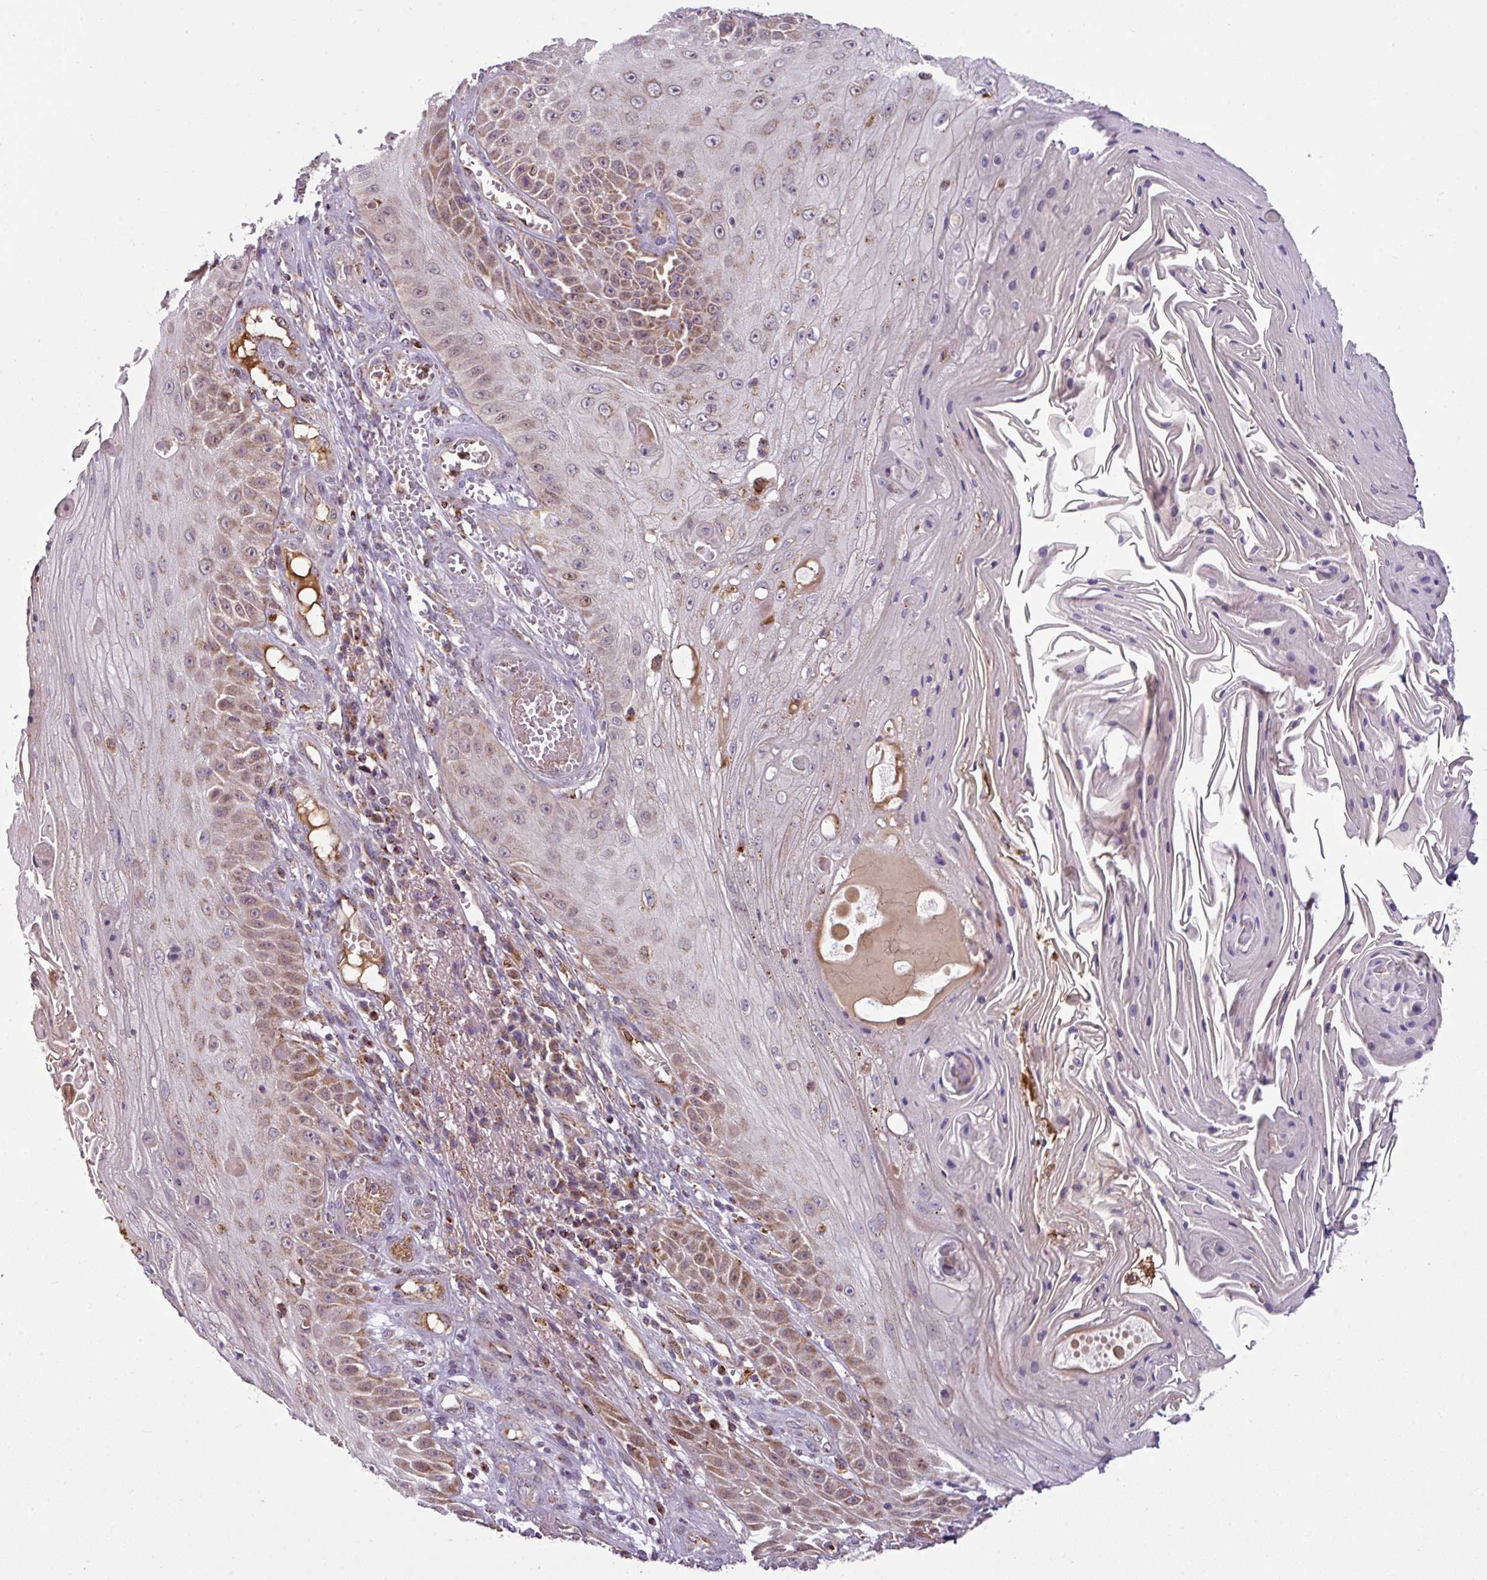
{"staining": {"intensity": "moderate", "quantity": "25%-75%", "location": "cytoplasmic/membranous"}, "tissue": "skin cancer", "cell_type": "Tumor cells", "image_type": "cancer", "snomed": [{"axis": "morphology", "description": "Squamous cell carcinoma, NOS"}, {"axis": "topography", "description": "Skin"}], "caption": "Brown immunohistochemical staining in skin cancer shows moderate cytoplasmic/membranous positivity in approximately 25%-75% of tumor cells.", "gene": "PRELID3B", "patient": {"sex": "male", "age": 70}}